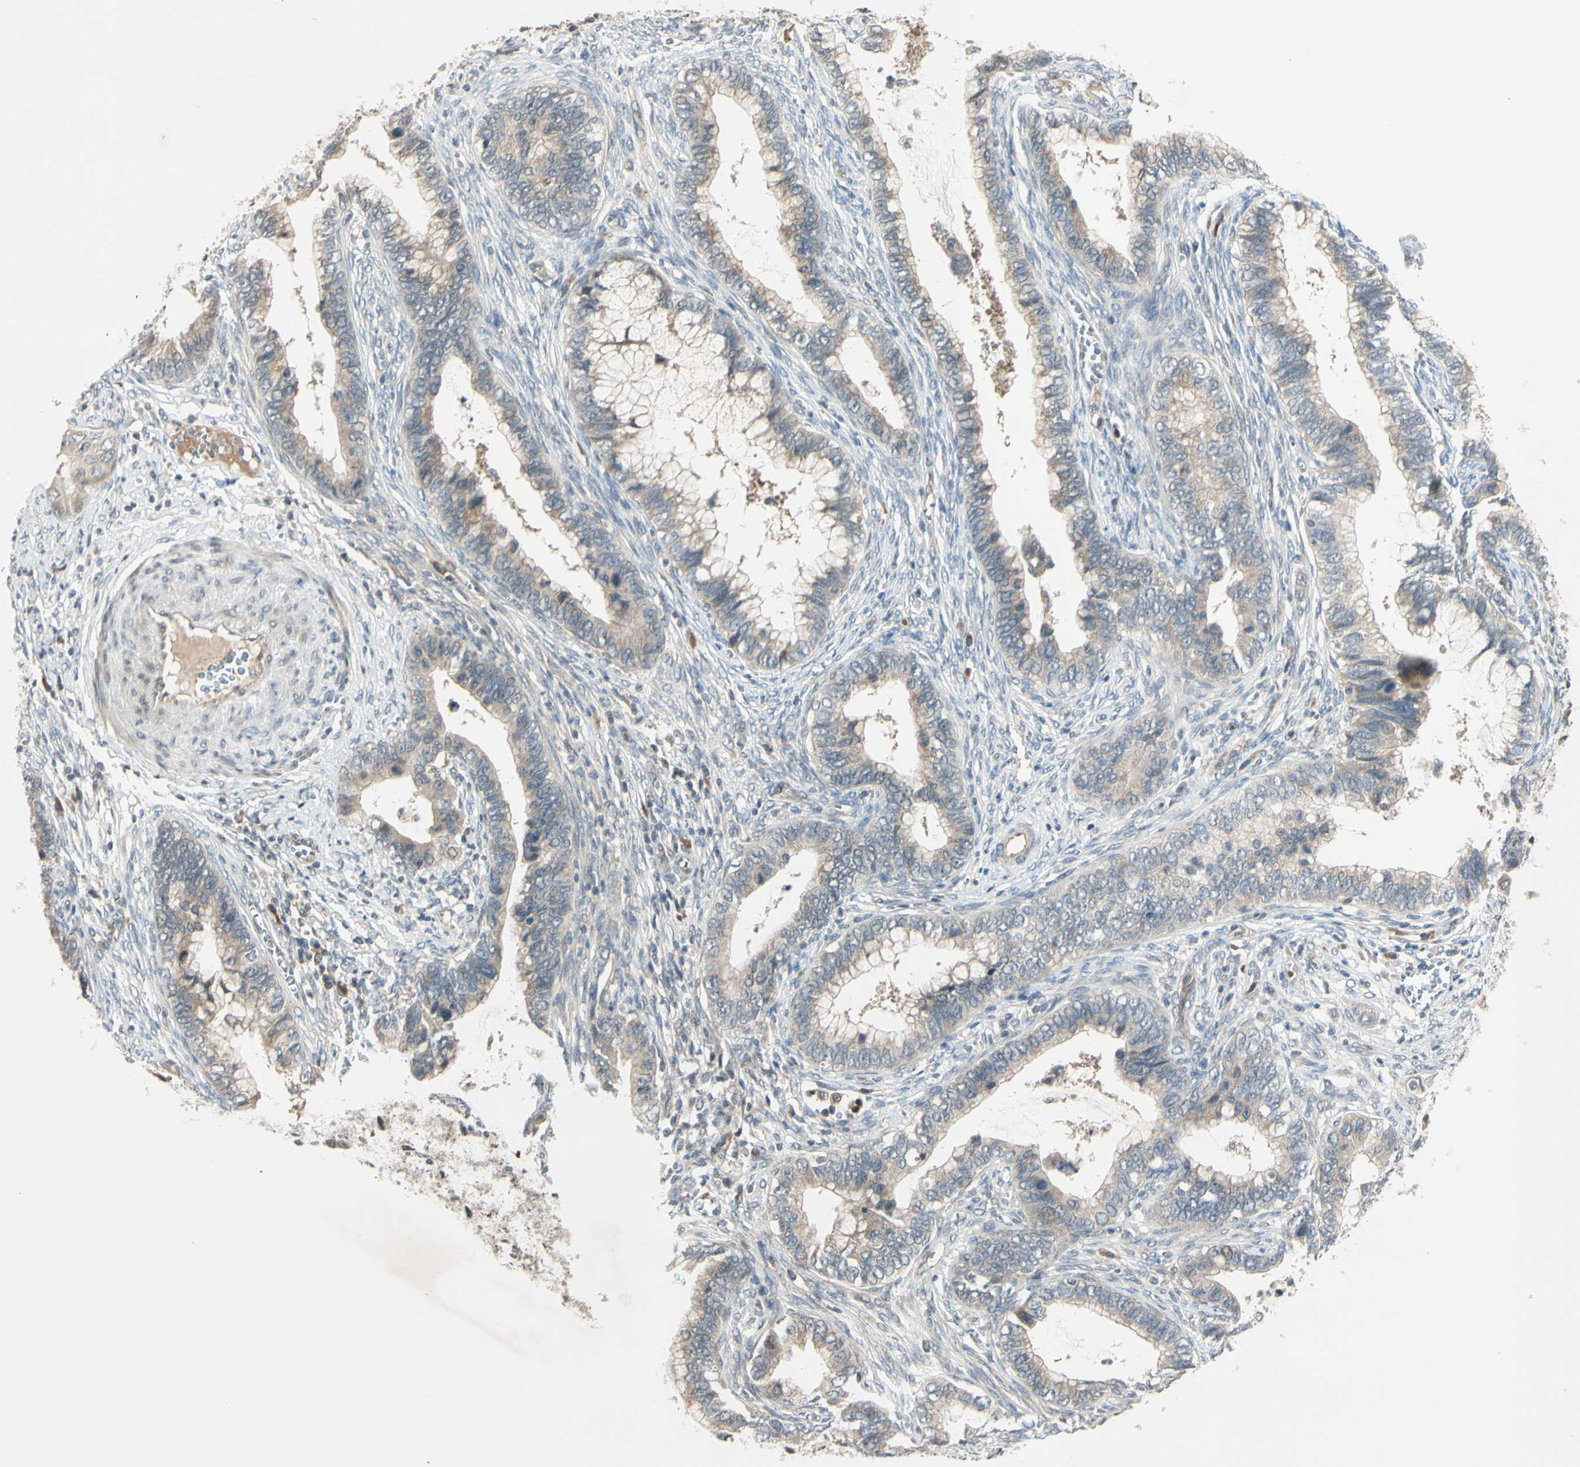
{"staining": {"intensity": "weak", "quantity": "25%-75%", "location": "cytoplasmic/membranous"}, "tissue": "cervical cancer", "cell_type": "Tumor cells", "image_type": "cancer", "snomed": [{"axis": "morphology", "description": "Adenocarcinoma, NOS"}, {"axis": "topography", "description": "Cervix"}], "caption": "The histopathology image demonstrates immunohistochemical staining of cervical adenocarcinoma. There is weak cytoplasmic/membranous staining is present in approximately 25%-75% of tumor cells.", "gene": "FGF10", "patient": {"sex": "female", "age": 44}}